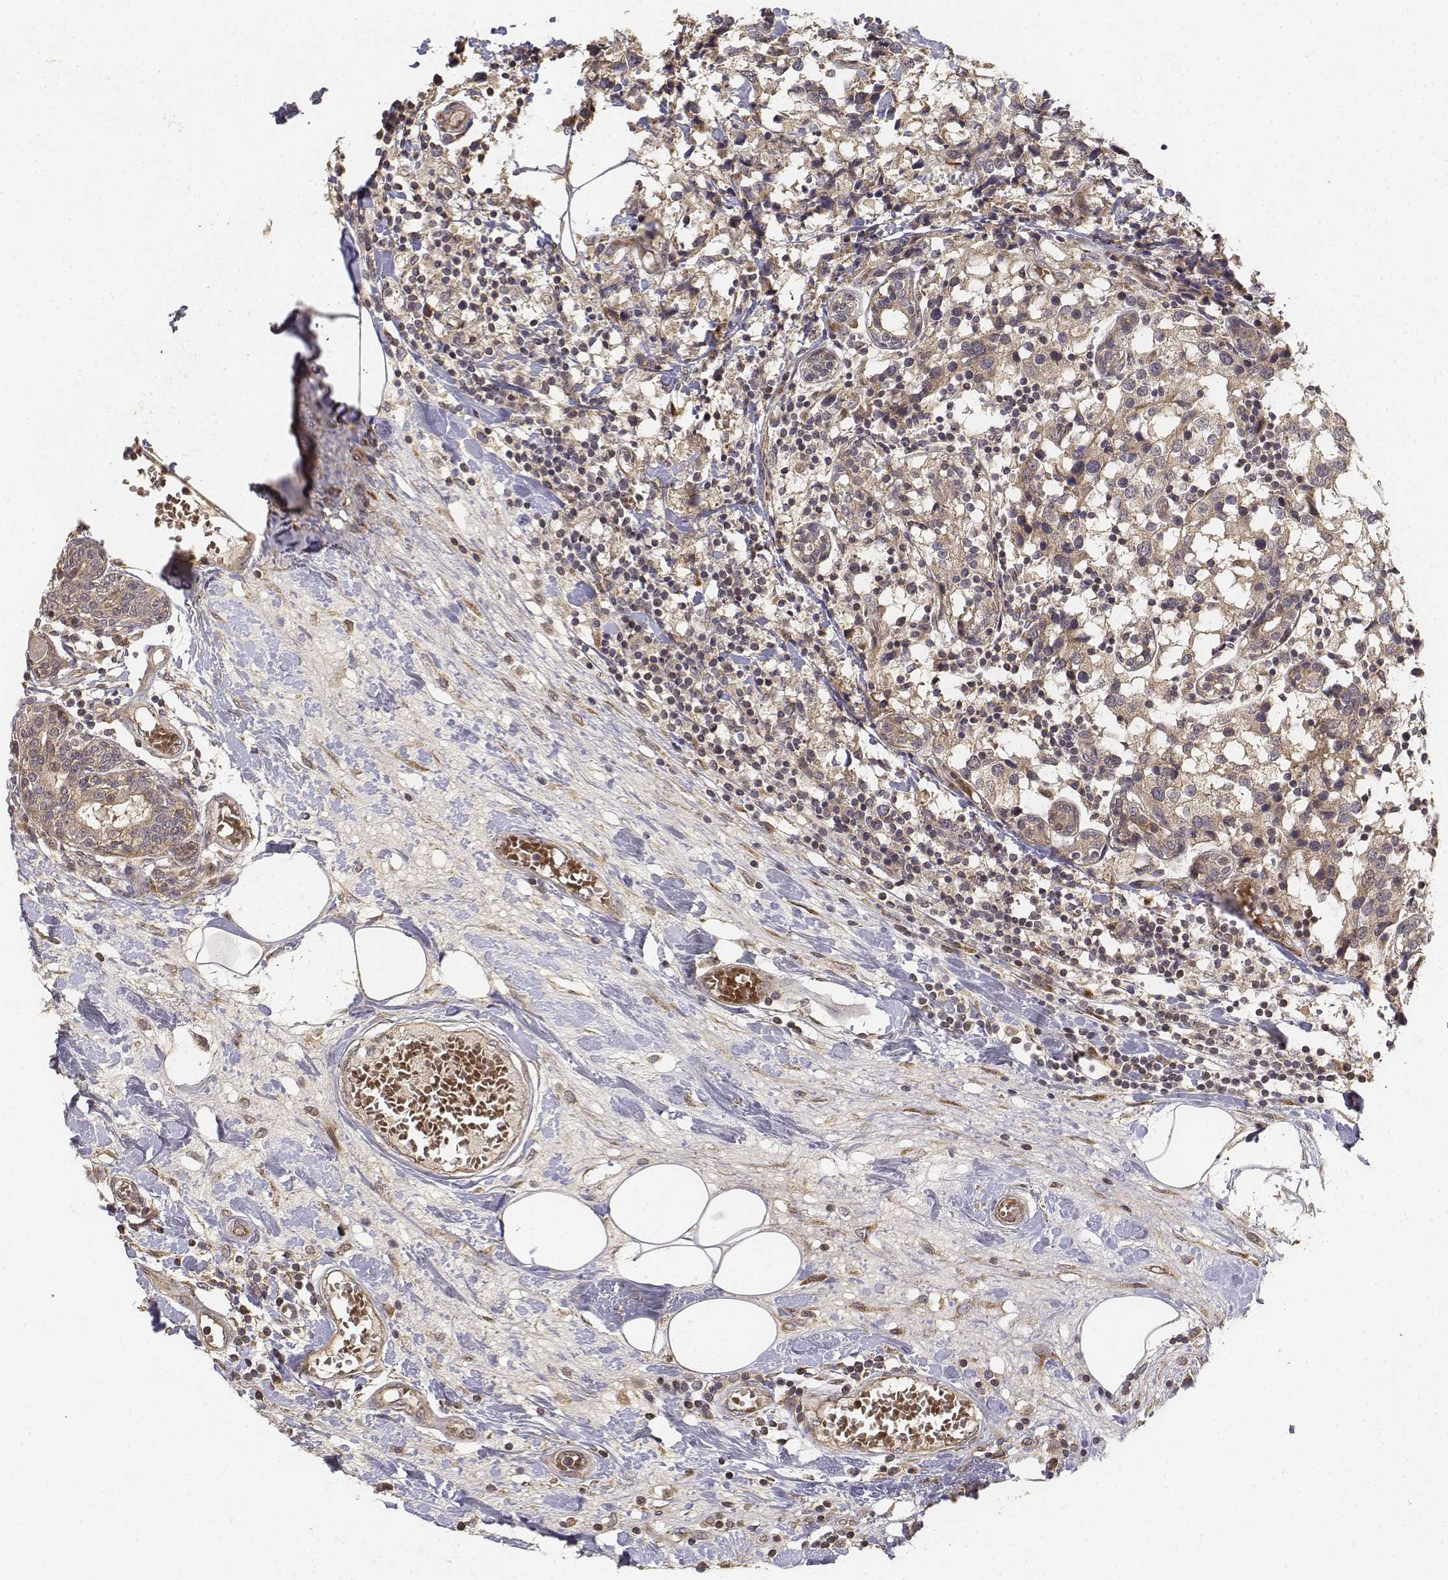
{"staining": {"intensity": "weak", "quantity": ">75%", "location": "cytoplasmic/membranous"}, "tissue": "breast cancer", "cell_type": "Tumor cells", "image_type": "cancer", "snomed": [{"axis": "morphology", "description": "Lobular carcinoma"}, {"axis": "topography", "description": "Breast"}], "caption": "Human breast lobular carcinoma stained for a protein (brown) exhibits weak cytoplasmic/membranous positive positivity in about >75% of tumor cells.", "gene": "FBXO21", "patient": {"sex": "female", "age": 59}}